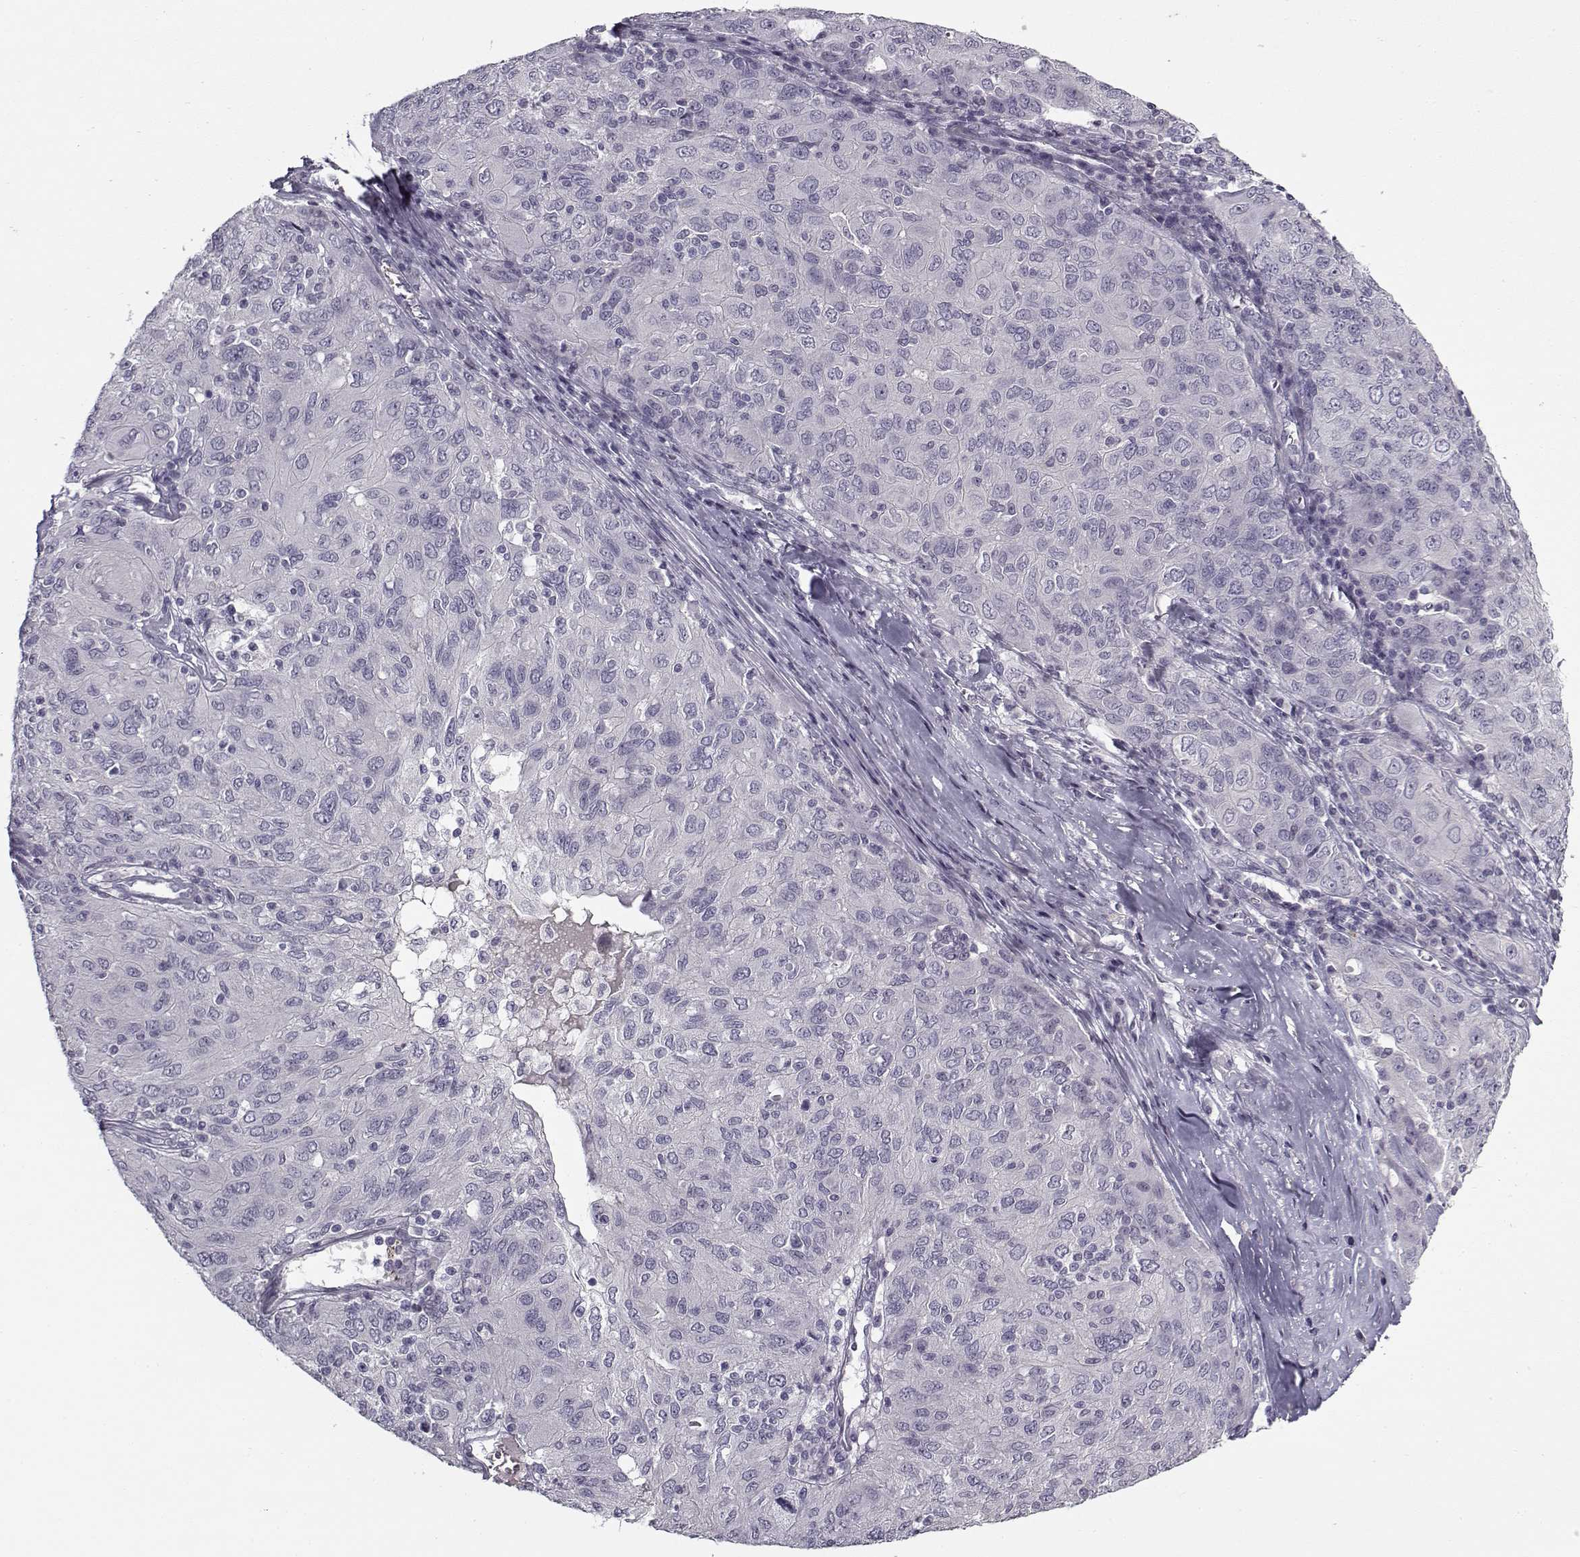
{"staining": {"intensity": "negative", "quantity": "none", "location": "none"}, "tissue": "ovarian cancer", "cell_type": "Tumor cells", "image_type": "cancer", "snomed": [{"axis": "morphology", "description": "Carcinoma, endometroid"}, {"axis": "topography", "description": "Ovary"}], "caption": "Immunohistochemistry (IHC) of ovarian endometroid carcinoma shows no staining in tumor cells.", "gene": "SNCA", "patient": {"sex": "female", "age": 50}}